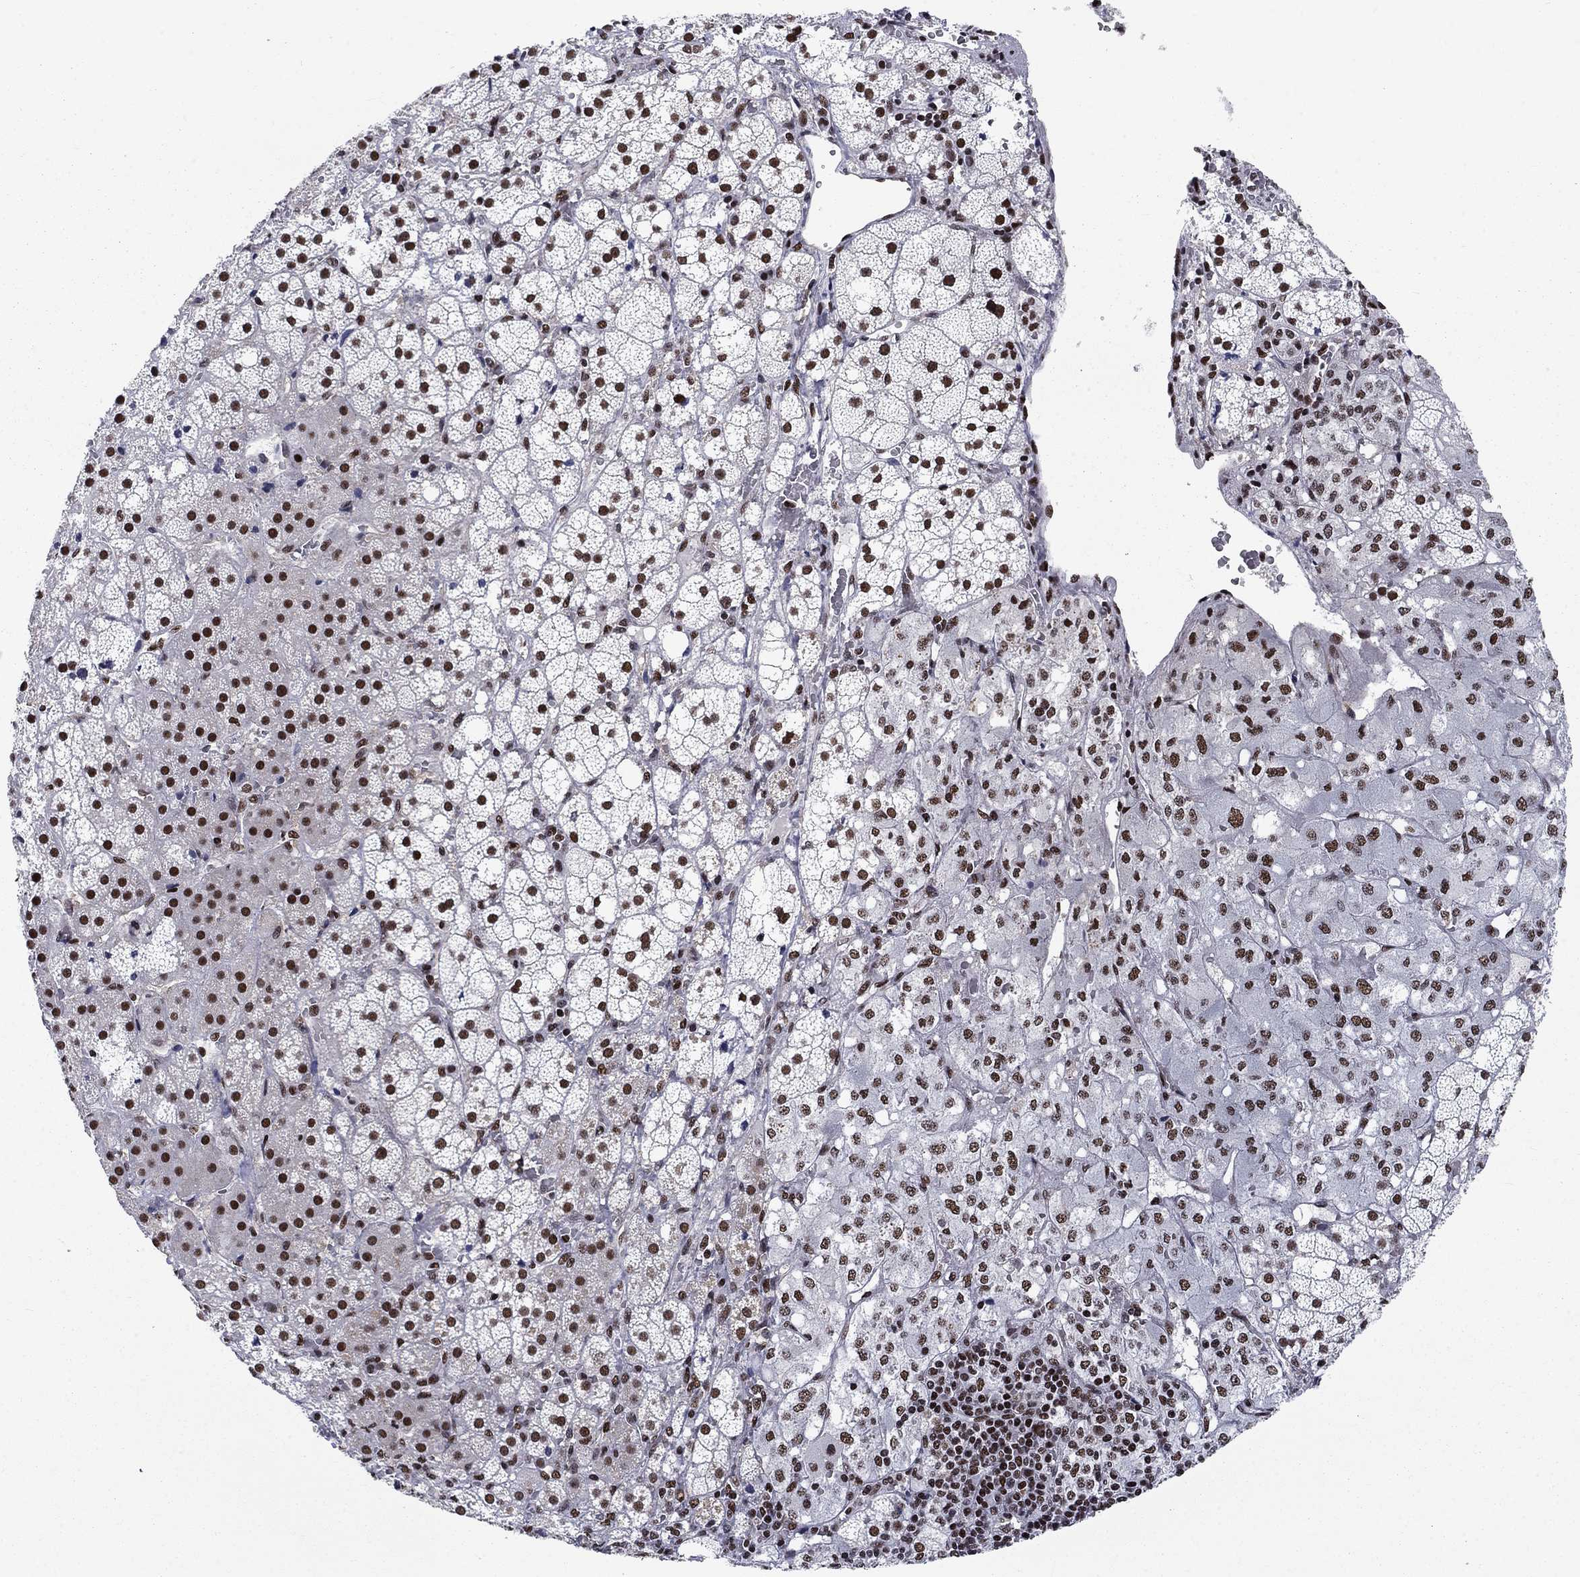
{"staining": {"intensity": "strong", "quantity": ">75%", "location": "nuclear"}, "tissue": "adrenal gland", "cell_type": "Glandular cells", "image_type": "normal", "snomed": [{"axis": "morphology", "description": "Normal tissue, NOS"}, {"axis": "topography", "description": "Adrenal gland"}], "caption": "High-magnification brightfield microscopy of benign adrenal gland stained with DAB (brown) and counterstained with hematoxylin (blue). glandular cells exhibit strong nuclear staining is seen in about>75% of cells. (IHC, brightfield microscopy, high magnification).", "gene": "RPRD1B", "patient": {"sex": "male", "age": 53}}